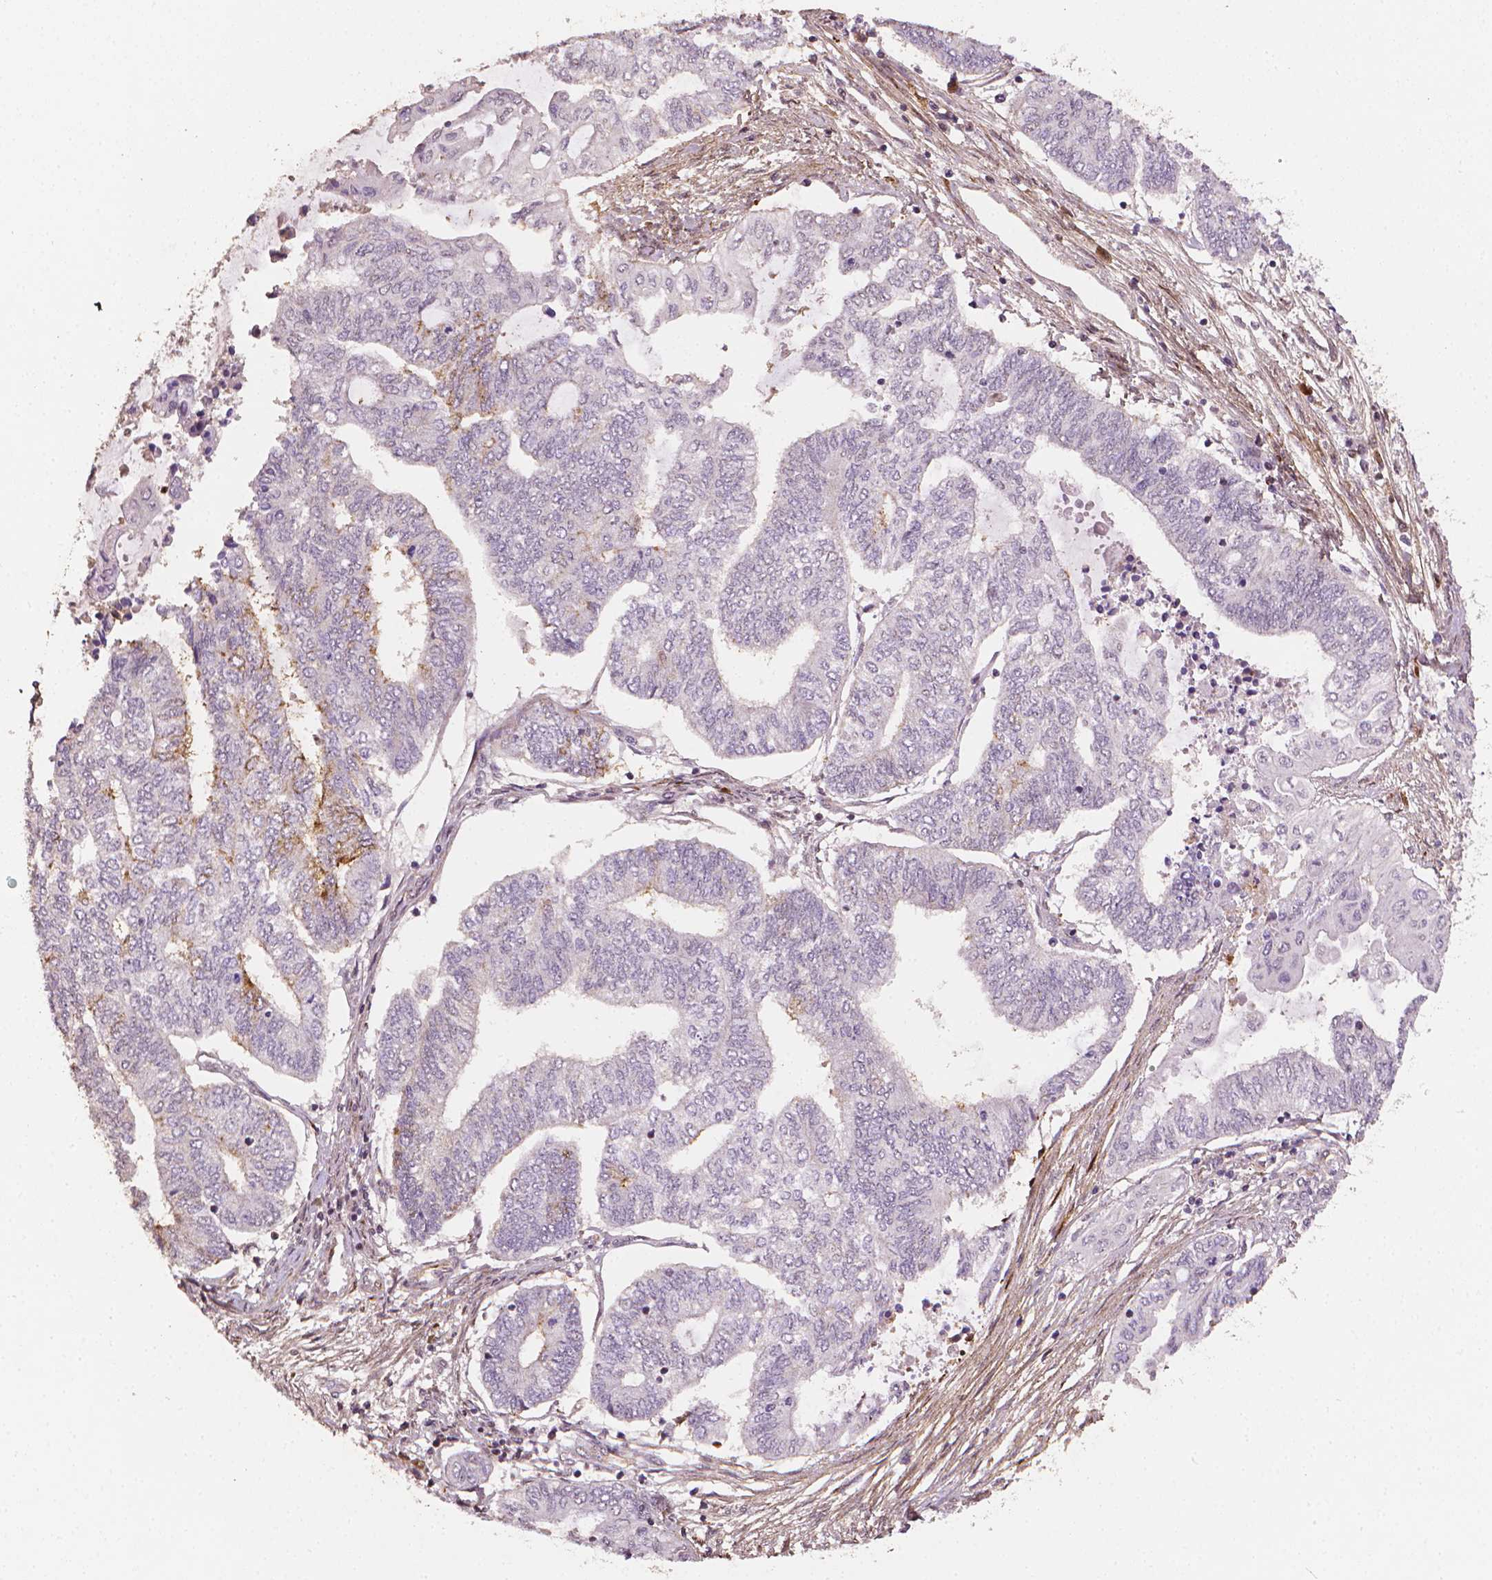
{"staining": {"intensity": "negative", "quantity": "none", "location": "none"}, "tissue": "endometrial cancer", "cell_type": "Tumor cells", "image_type": "cancer", "snomed": [{"axis": "morphology", "description": "Adenocarcinoma, NOS"}, {"axis": "topography", "description": "Uterus"}, {"axis": "topography", "description": "Endometrium"}], "caption": "IHC photomicrograph of neoplastic tissue: endometrial cancer (adenocarcinoma) stained with DAB (3,3'-diaminobenzidine) reveals no significant protein staining in tumor cells. (Immunohistochemistry (ihc), brightfield microscopy, high magnification).", "gene": "DCN", "patient": {"sex": "female", "age": 70}}